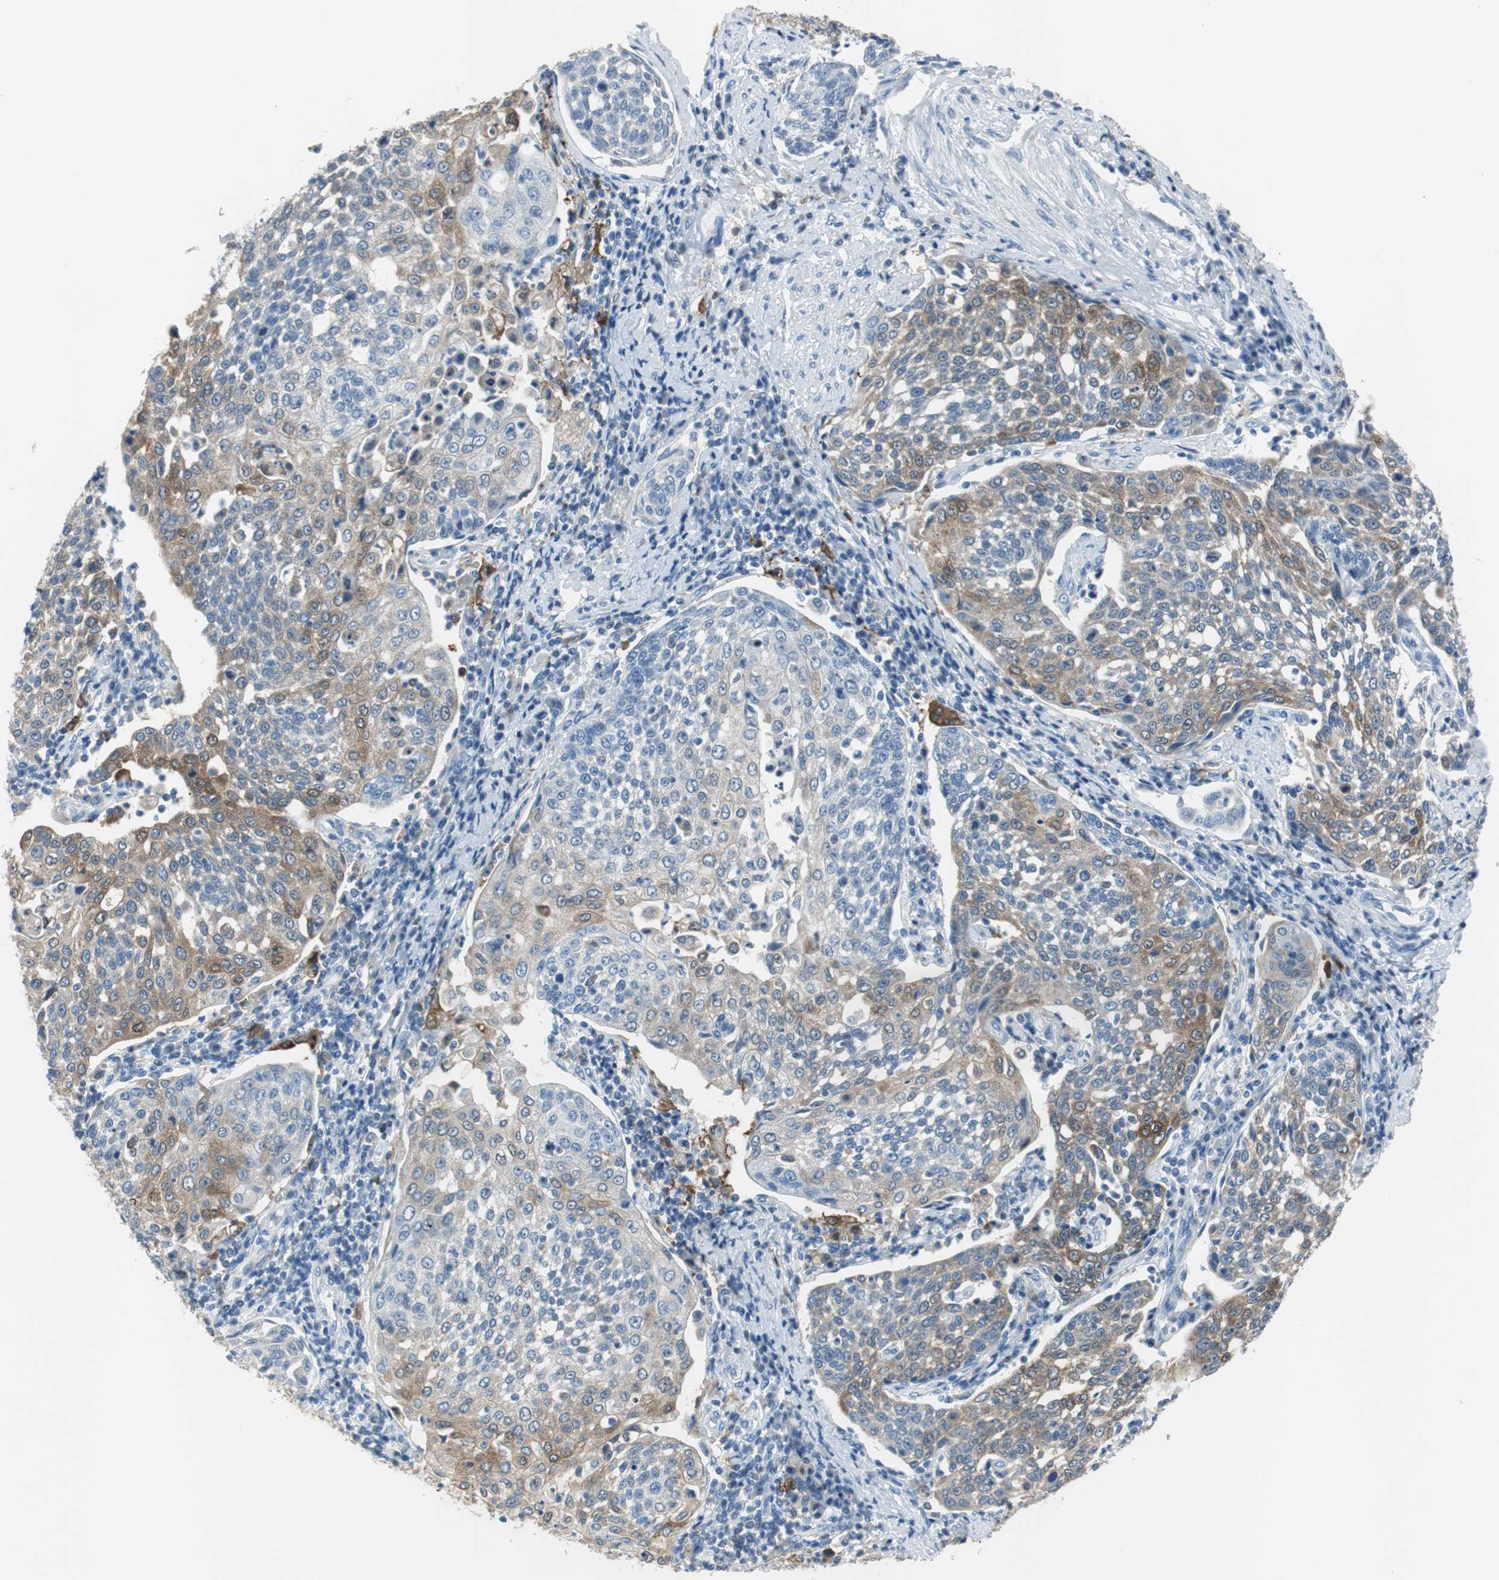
{"staining": {"intensity": "moderate", "quantity": "25%-75%", "location": "cytoplasmic/membranous"}, "tissue": "cervical cancer", "cell_type": "Tumor cells", "image_type": "cancer", "snomed": [{"axis": "morphology", "description": "Squamous cell carcinoma, NOS"}, {"axis": "topography", "description": "Cervix"}], "caption": "The photomicrograph shows a brown stain indicating the presence of a protein in the cytoplasmic/membranous of tumor cells in cervical cancer (squamous cell carcinoma).", "gene": "FBP1", "patient": {"sex": "female", "age": 34}}